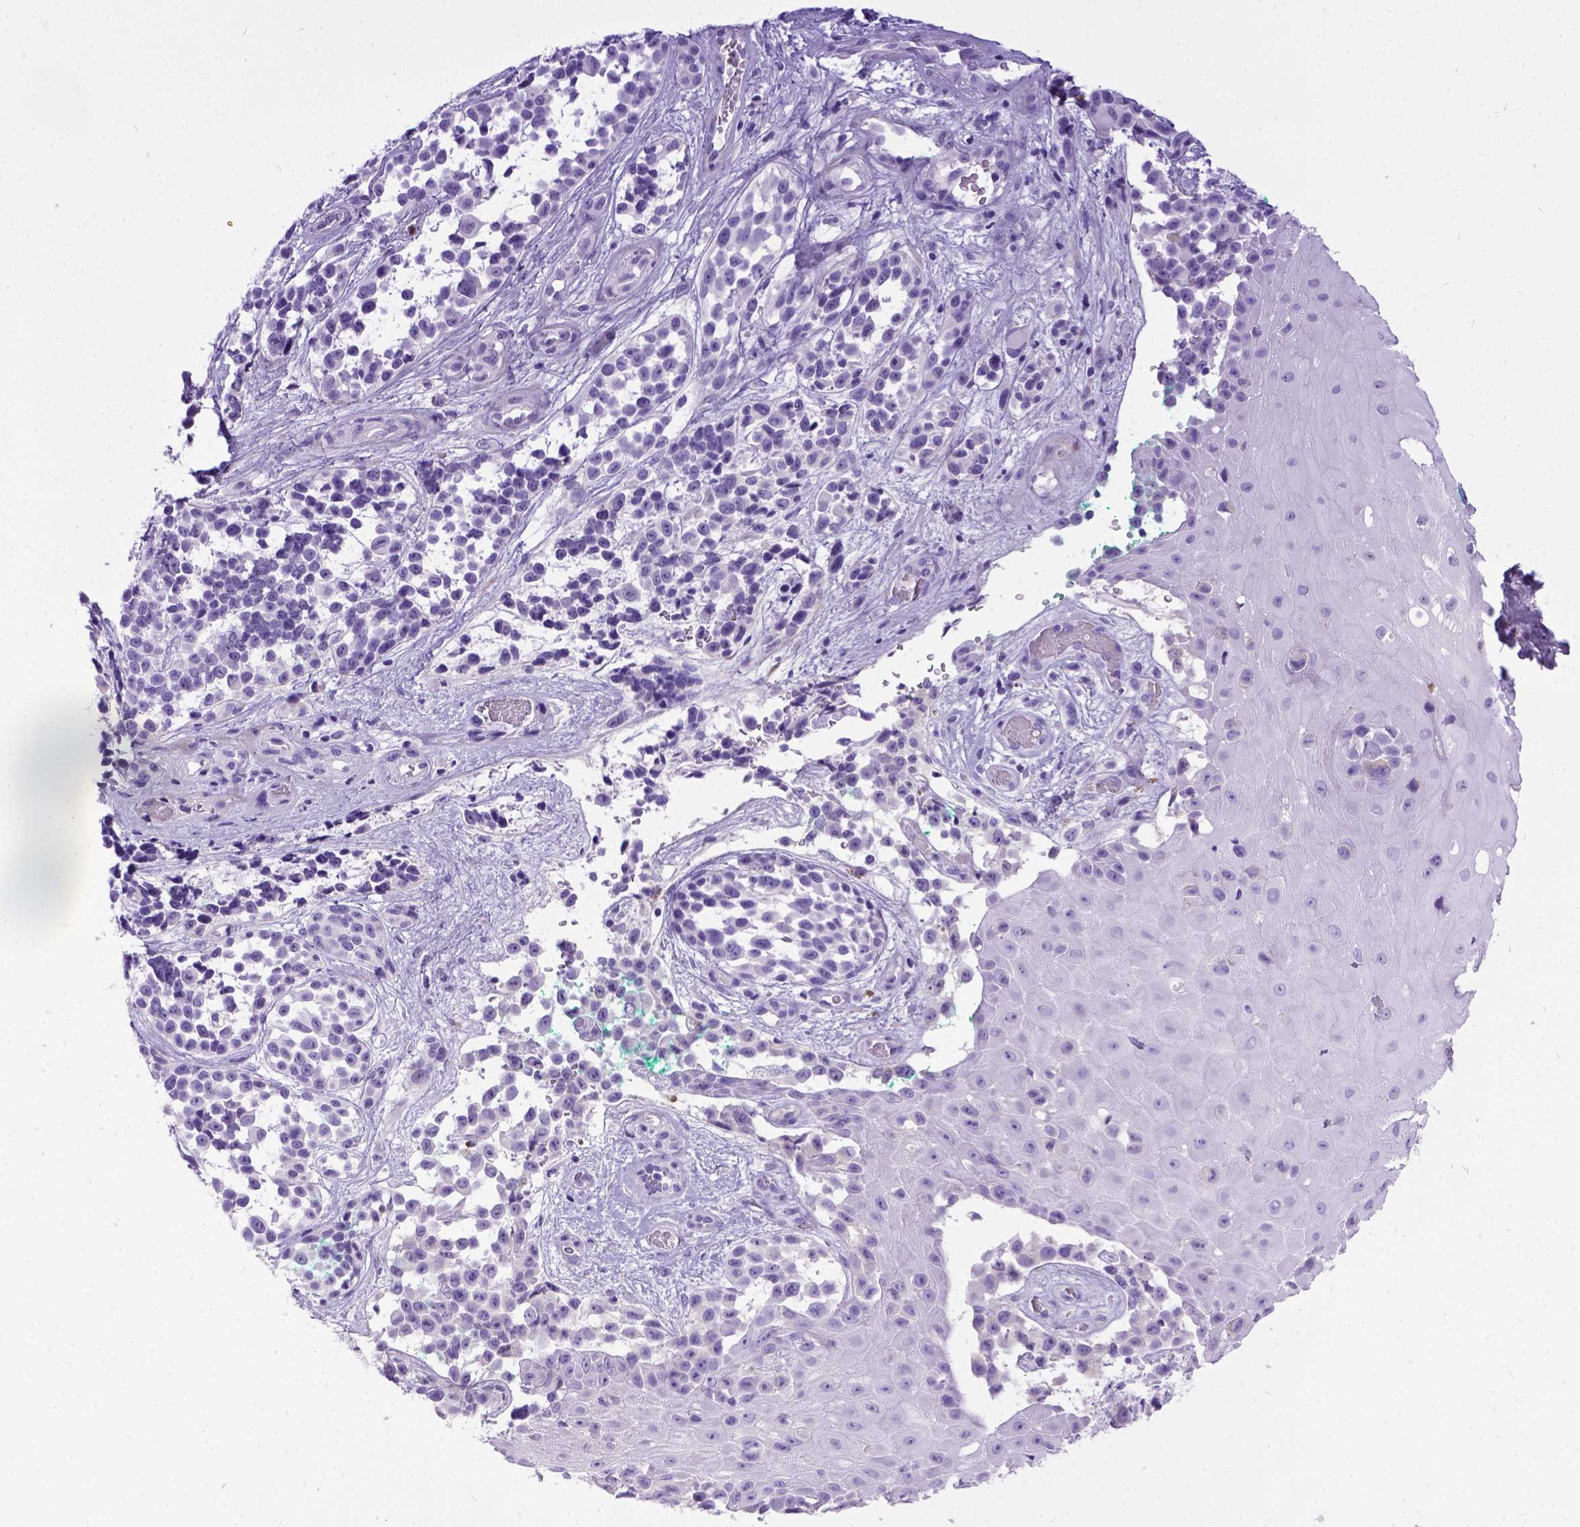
{"staining": {"intensity": "negative", "quantity": "none", "location": "none"}, "tissue": "melanoma", "cell_type": "Tumor cells", "image_type": "cancer", "snomed": [{"axis": "morphology", "description": "Malignant melanoma, NOS"}, {"axis": "topography", "description": "Skin"}], "caption": "Immunohistochemical staining of melanoma reveals no significant expression in tumor cells. Brightfield microscopy of immunohistochemistry stained with DAB (3,3'-diaminobenzidine) (brown) and hematoxylin (blue), captured at high magnification.", "gene": "IGF2", "patient": {"sex": "female", "age": 88}}